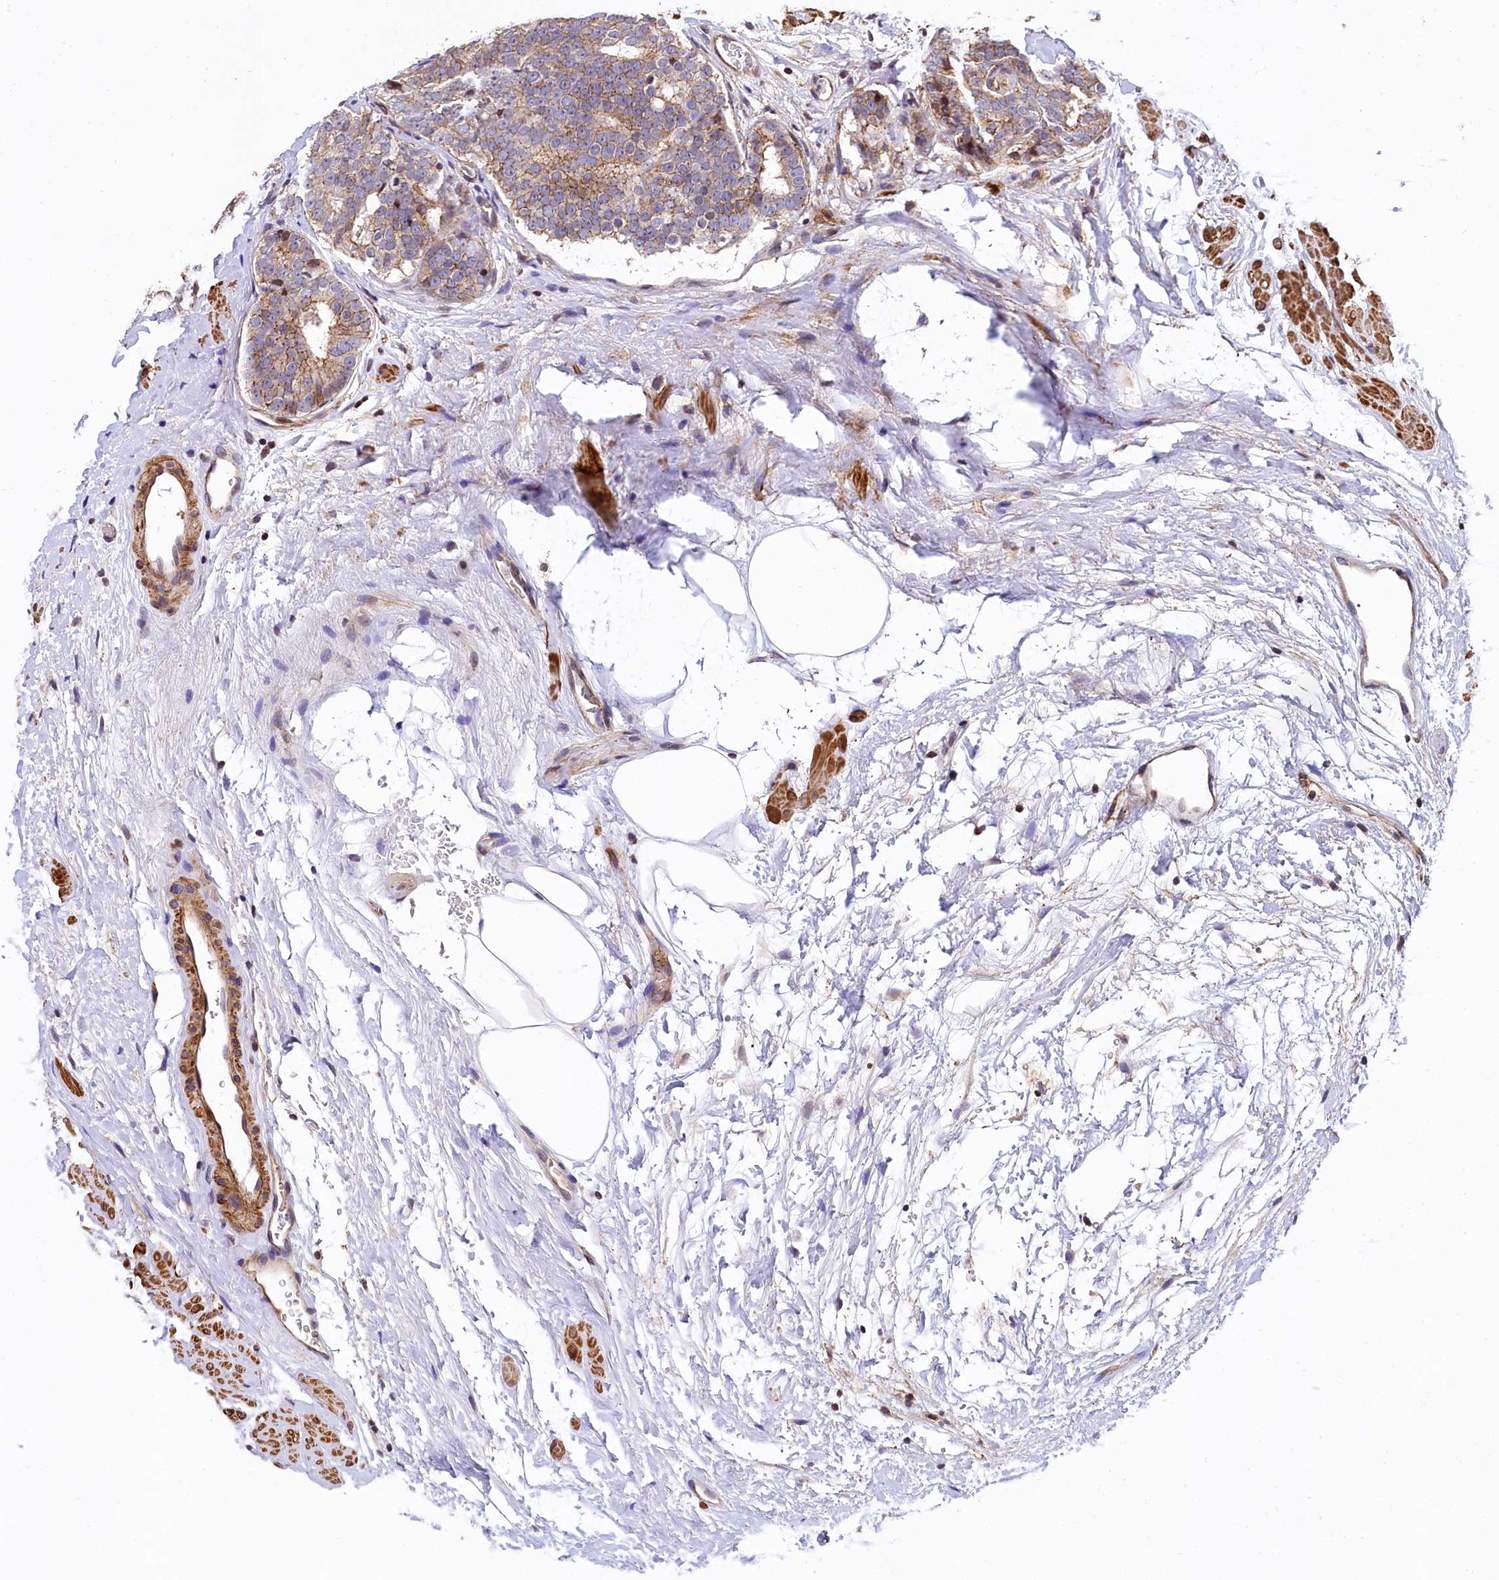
{"staining": {"intensity": "moderate", "quantity": ">75%", "location": "cytoplasmic/membranous"}, "tissue": "prostate cancer", "cell_type": "Tumor cells", "image_type": "cancer", "snomed": [{"axis": "morphology", "description": "Adenocarcinoma, High grade"}, {"axis": "topography", "description": "Prostate"}], "caption": "A brown stain shows moderate cytoplasmic/membranous positivity of a protein in human prostate cancer (high-grade adenocarcinoma) tumor cells.", "gene": "ZNF2", "patient": {"sex": "male", "age": 56}}